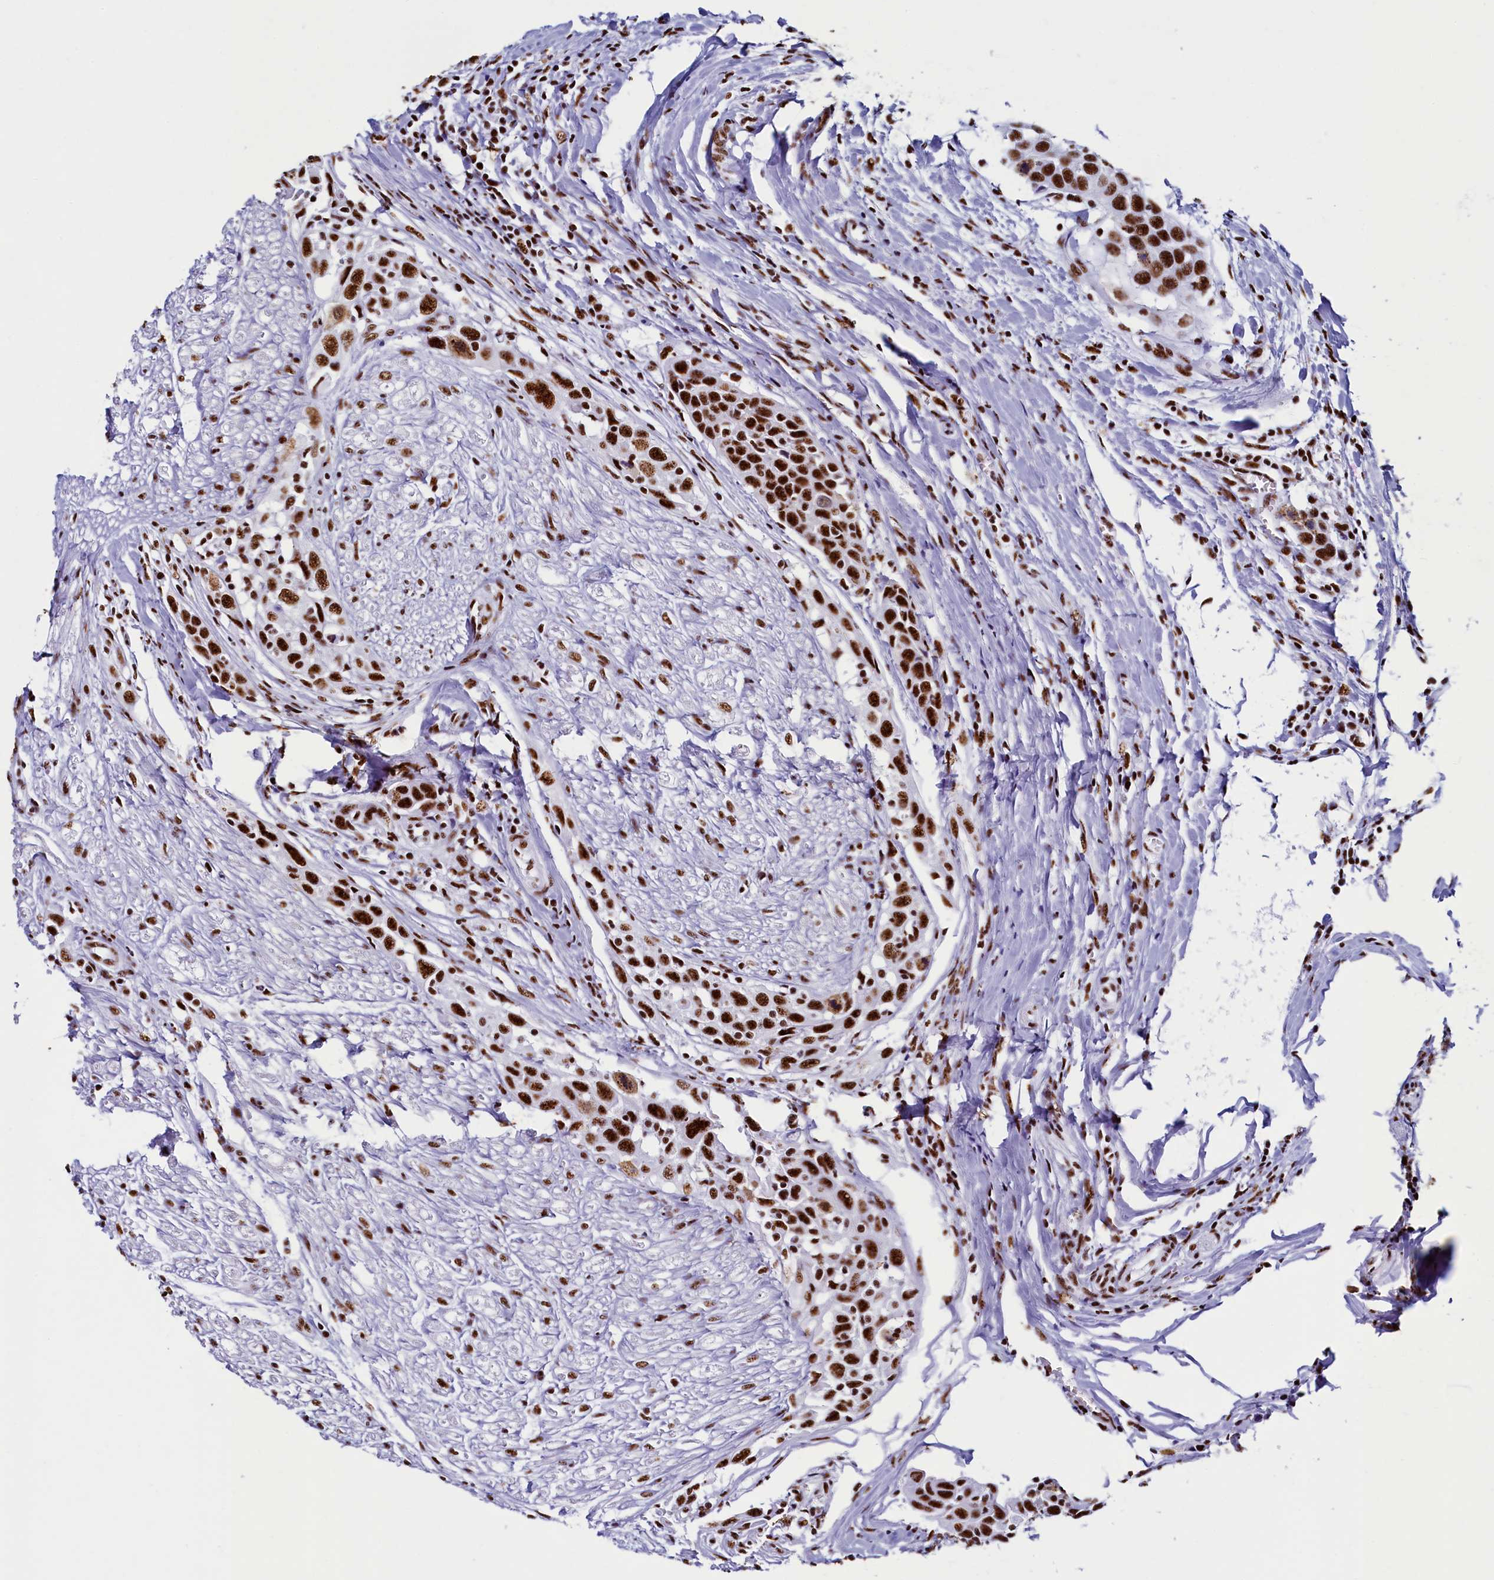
{"staining": {"intensity": "strong", "quantity": ">75%", "location": "nuclear"}, "tissue": "head and neck cancer", "cell_type": "Tumor cells", "image_type": "cancer", "snomed": [{"axis": "morphology", "description": "Squamous cell carcinoma, NOS"}, {"axis": "topography", "description": "Oral tissue"}, {"axis": "topography", "description": "Head-Neck"}], "caption": "Tumor cells demonstrate high levels of strong nuclear expression in about >75% of cells in human head and neck cancer (squamous cell carcinoma). The protein of interest is shown in brown color, while the nuclei are stained blue.", "gene": "SRRM2", "patient": {"sex": "female", "age": 50}}